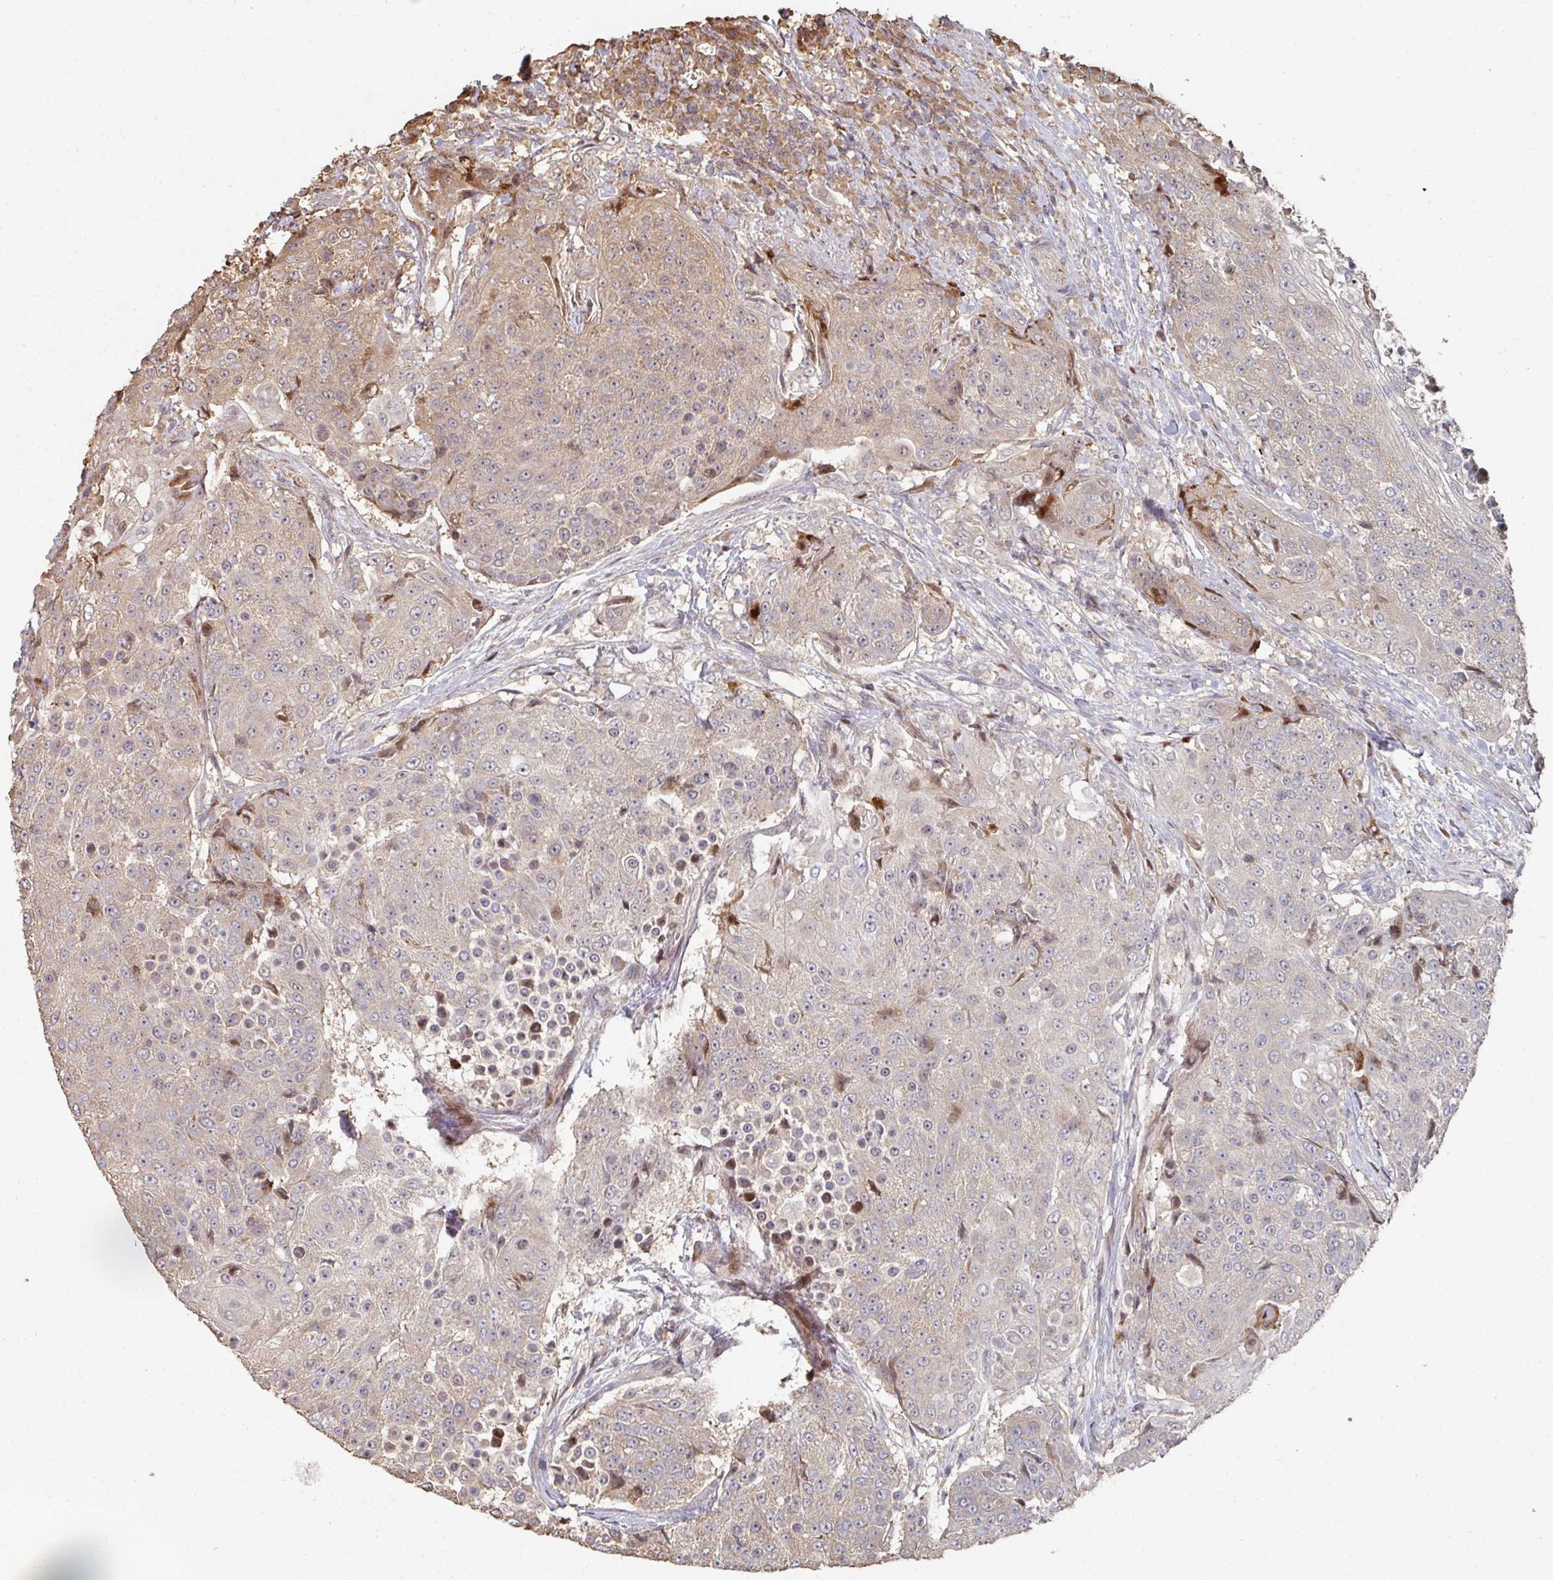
{"staining": {"intensity": "weak", "quantity": "25%-75%", "location": "cytoplasmic/membranous"}, "tissue": "urothelial cancer", "cell_type": "Tumor cells", "image_type": "cancer", "snomed": [{"axis": "morphology", "description": "Urothelial carcinoma, High grade"}, {"axis": "topography", "description": "Urinary bladder"}], "caption": "Urothelial cancer stained for a protein (brown) demonstrates weak cytoplasmic/membranous positive staining in about 25%-75% of tumor cells.", "gene": "CA7", "patient": {"sex": "female", "age": 63}}